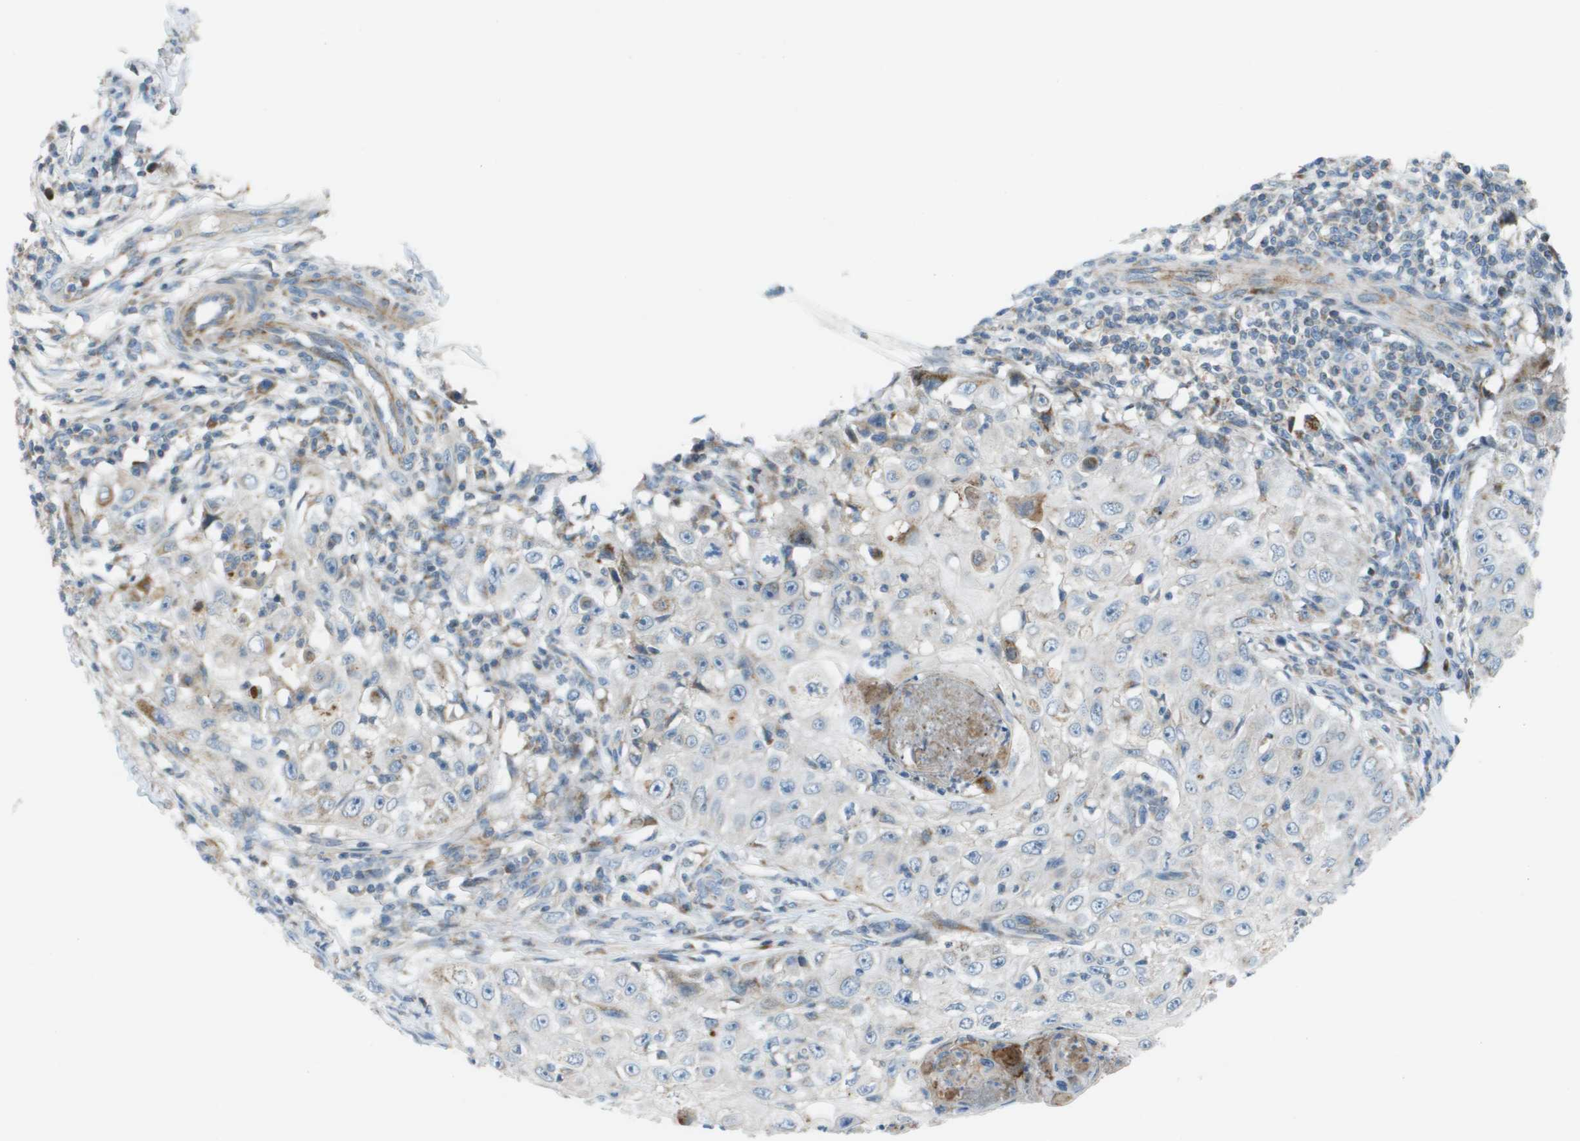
{"staining": {"intensity": "weak", "quantity": "<25%", "location": "cytoplasmic/membranous"}, "tissue": "skin cancer", "cell_type": "Tumor cells", "image_type": "cancer", "snomed": [{"axis": "morphology", "description": "Squamous cell carcinoma, NOS"}, {"axis": "topography", "description": "Skin"}], "caption": "Skin squamous cell carcinoma stained for a protein using IHC shows no positivity tumor cells.", "gene": "GALNT6", "patient": {"sex": "male", "age": 86}}